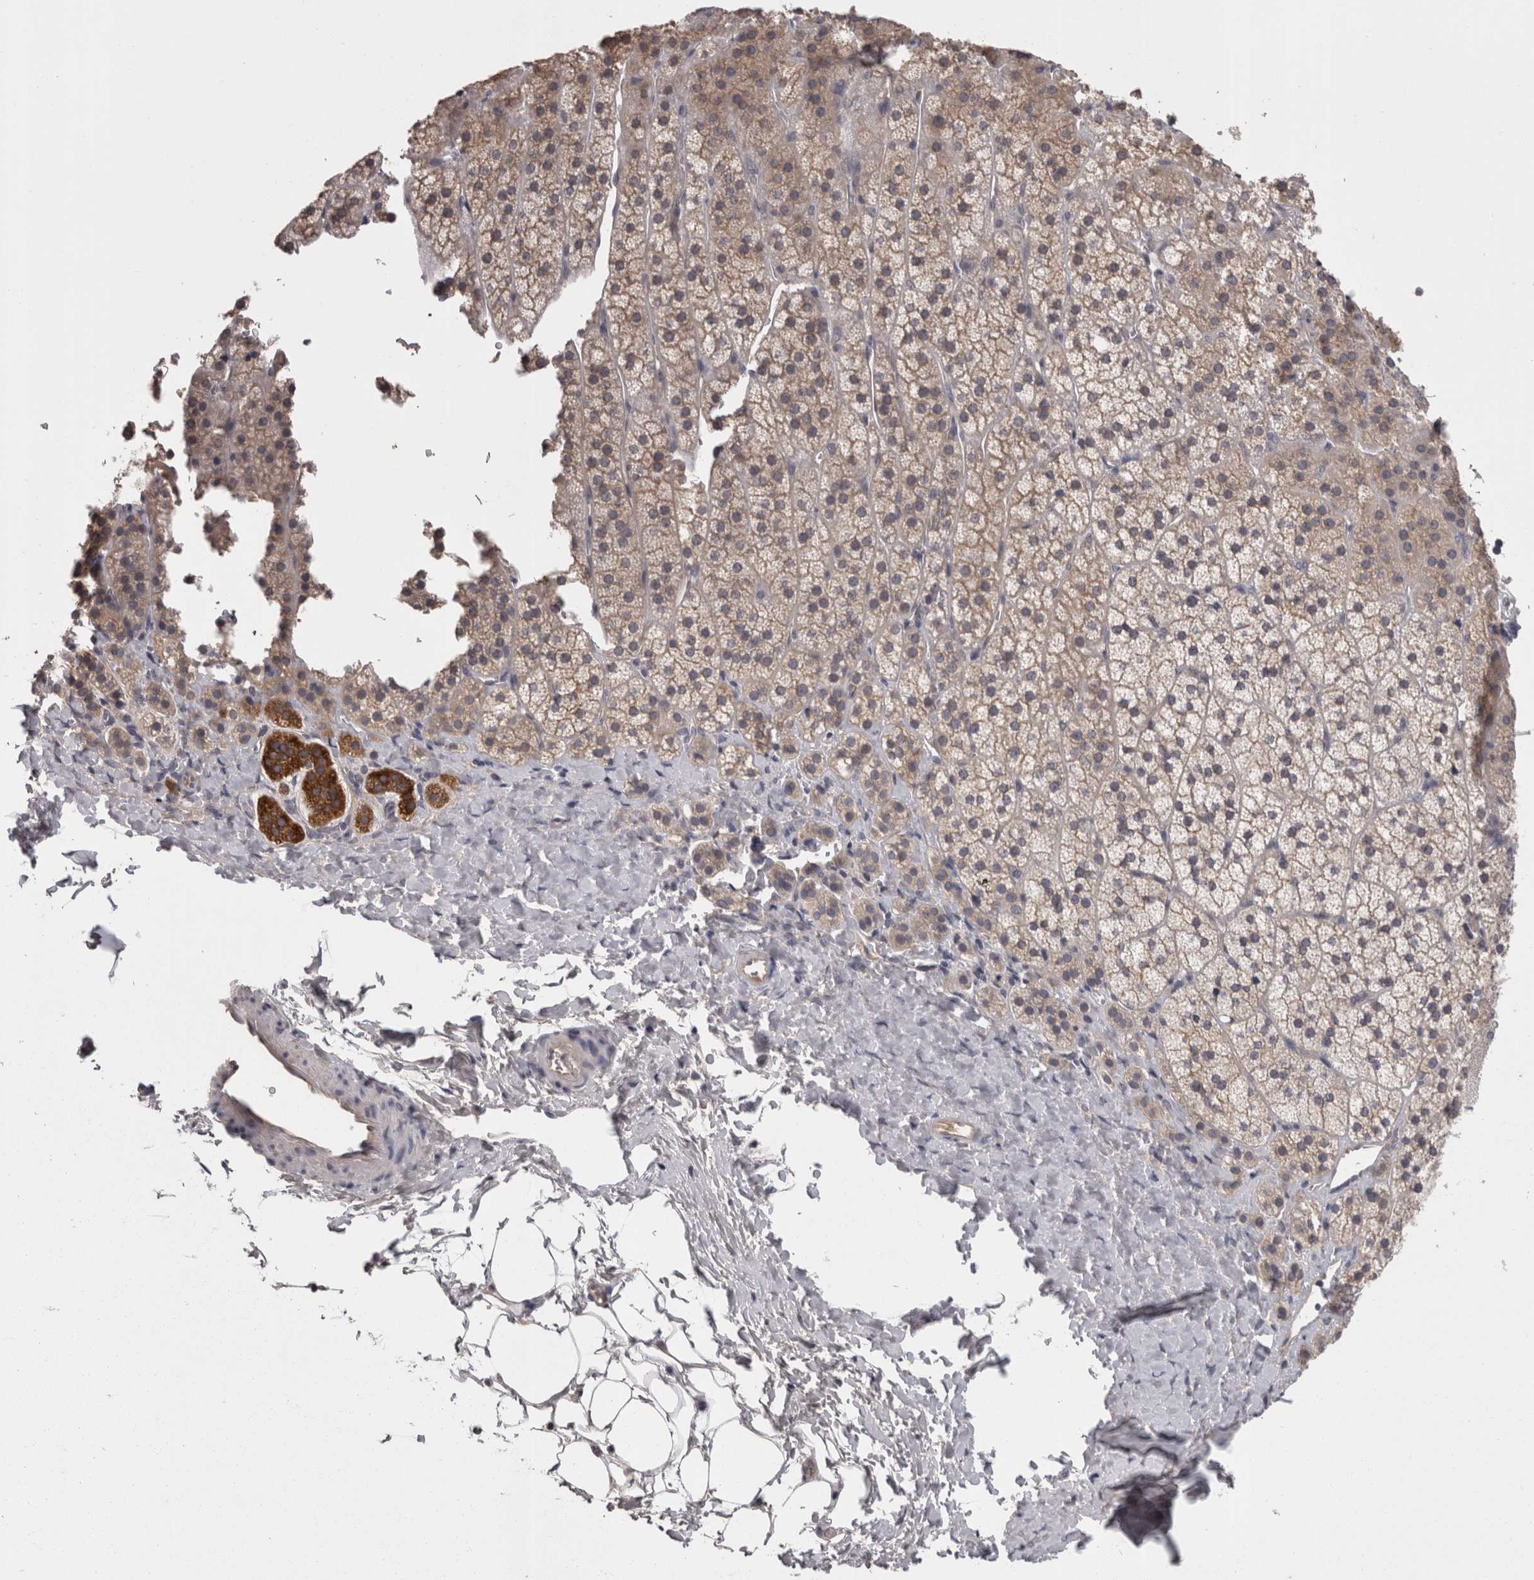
{"staining": {"intensity": "weak", "quantity": ">75%", "location": "cytoplasmic/membranous"}, "tissue": "adrenal gland", "cell_type": "Glandular cells", "image_type": "normal", "snomed": [{"axis": "morphology", "description": "Normal tissue, NOS"}, {"axis": "topography", "description": "Adrenal gland"}], "caption": "The micrograph reveals staining of normal adrenal gland, revealing weak cytoplasmic/membranous protein expression (brown color) within glandular cells.", "gene": "PON3", "patient": {"sex": "female", "age": 44}}